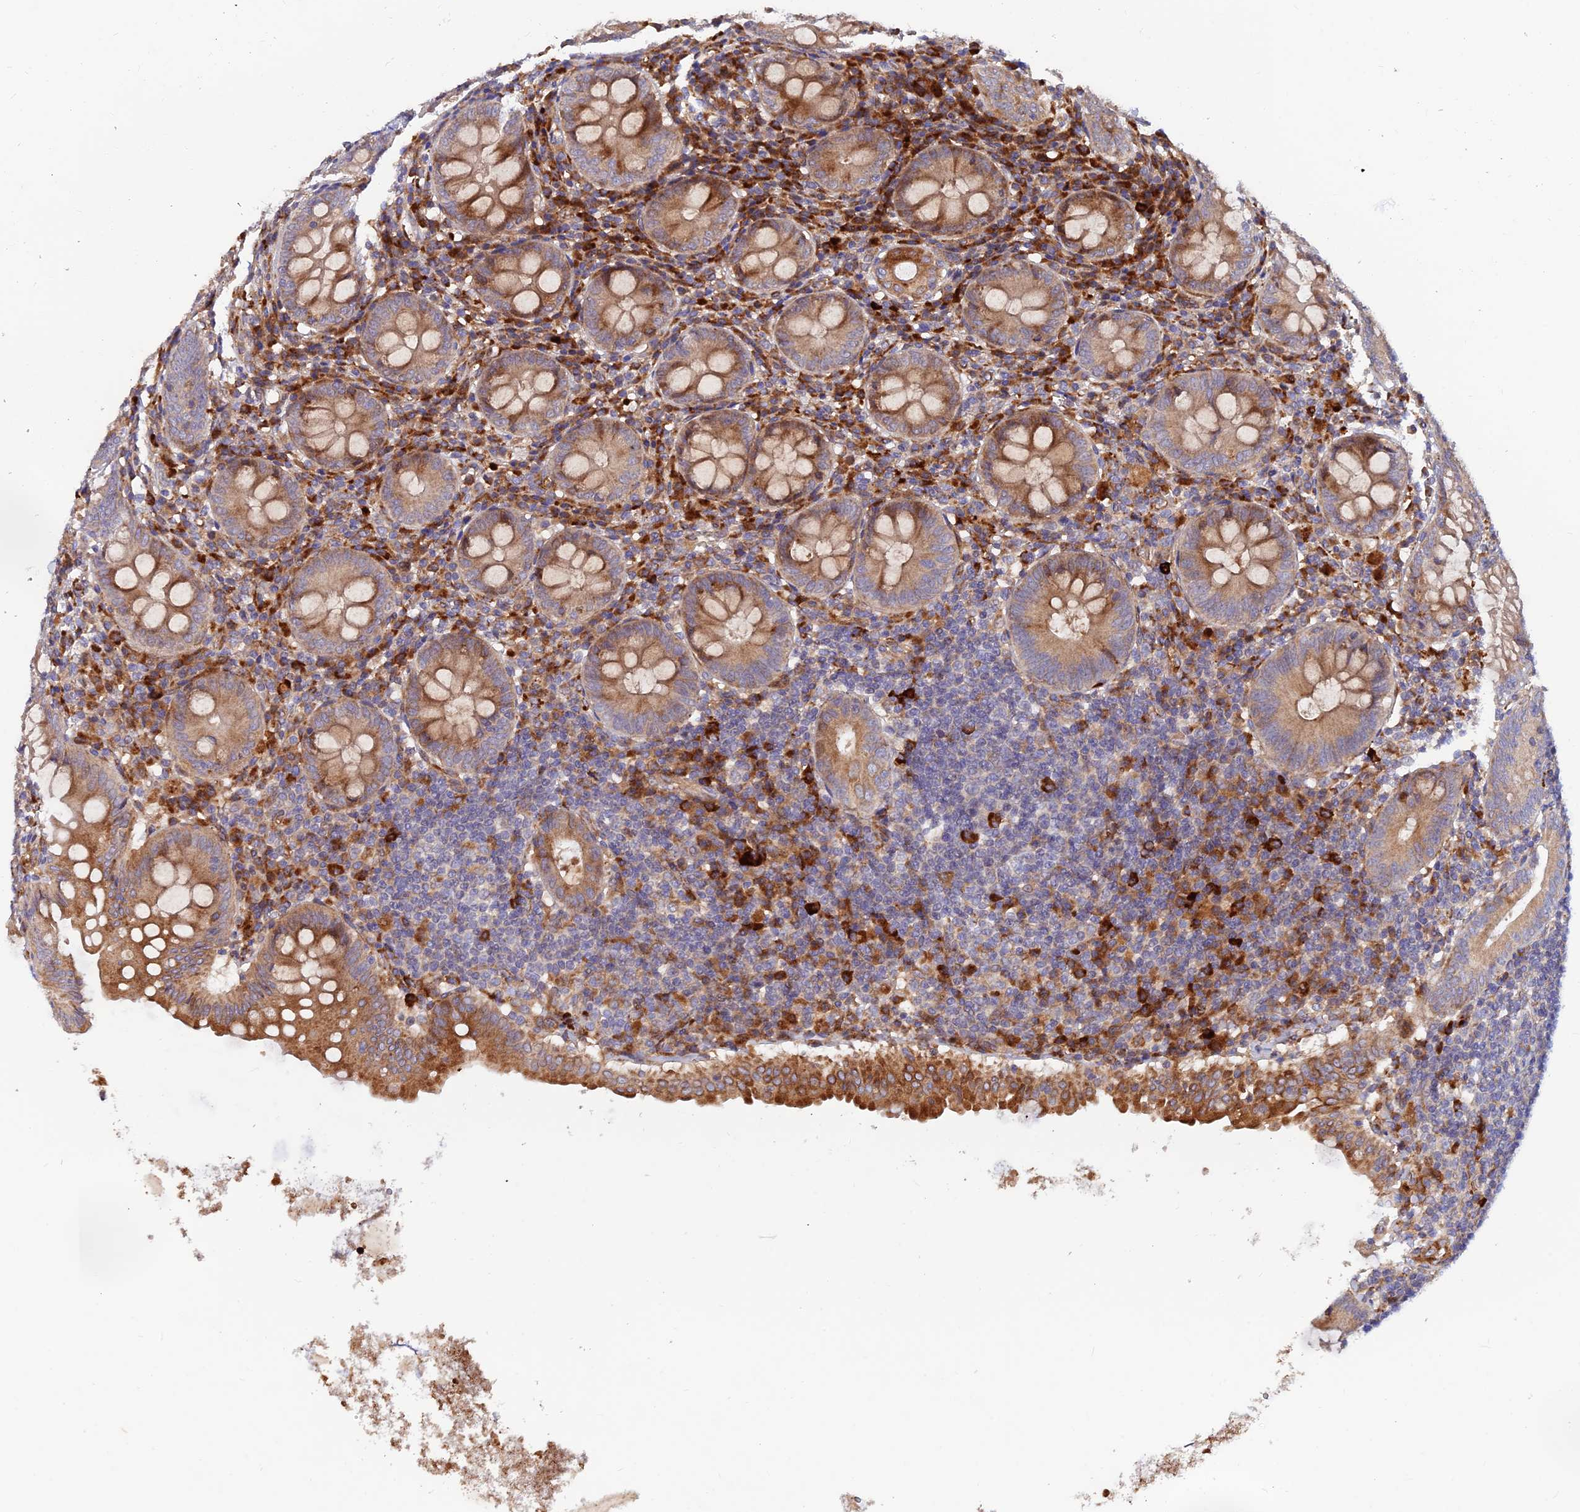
{"staining": {"intensity": "moderate", "quantity": ">75%", "location": "cytoplasmic/membranous"}, "tissue": "appendix", "cell_type": "Glandular cells", "image_type": "normal", "snomed": [{"axis": "morphology", "description": "Normal tissue, NOS"}, {"axis": "topography", "description": "Appendix"}], "caption": "Immunohistochemistry (IHC) staining of benign appendix, which exhibits medium levels of moderate cytoplasmic/membranous expression in about >75% of glandular cells indicating moderate cytoplasmic/membranous protein positivity. The staining was performed using DAB (brown) for protein detection and nuclei were counterstained in hematoxylin (blue).", "gene": "GMCL1", "patient": {"sex": "female", "age": 54}}